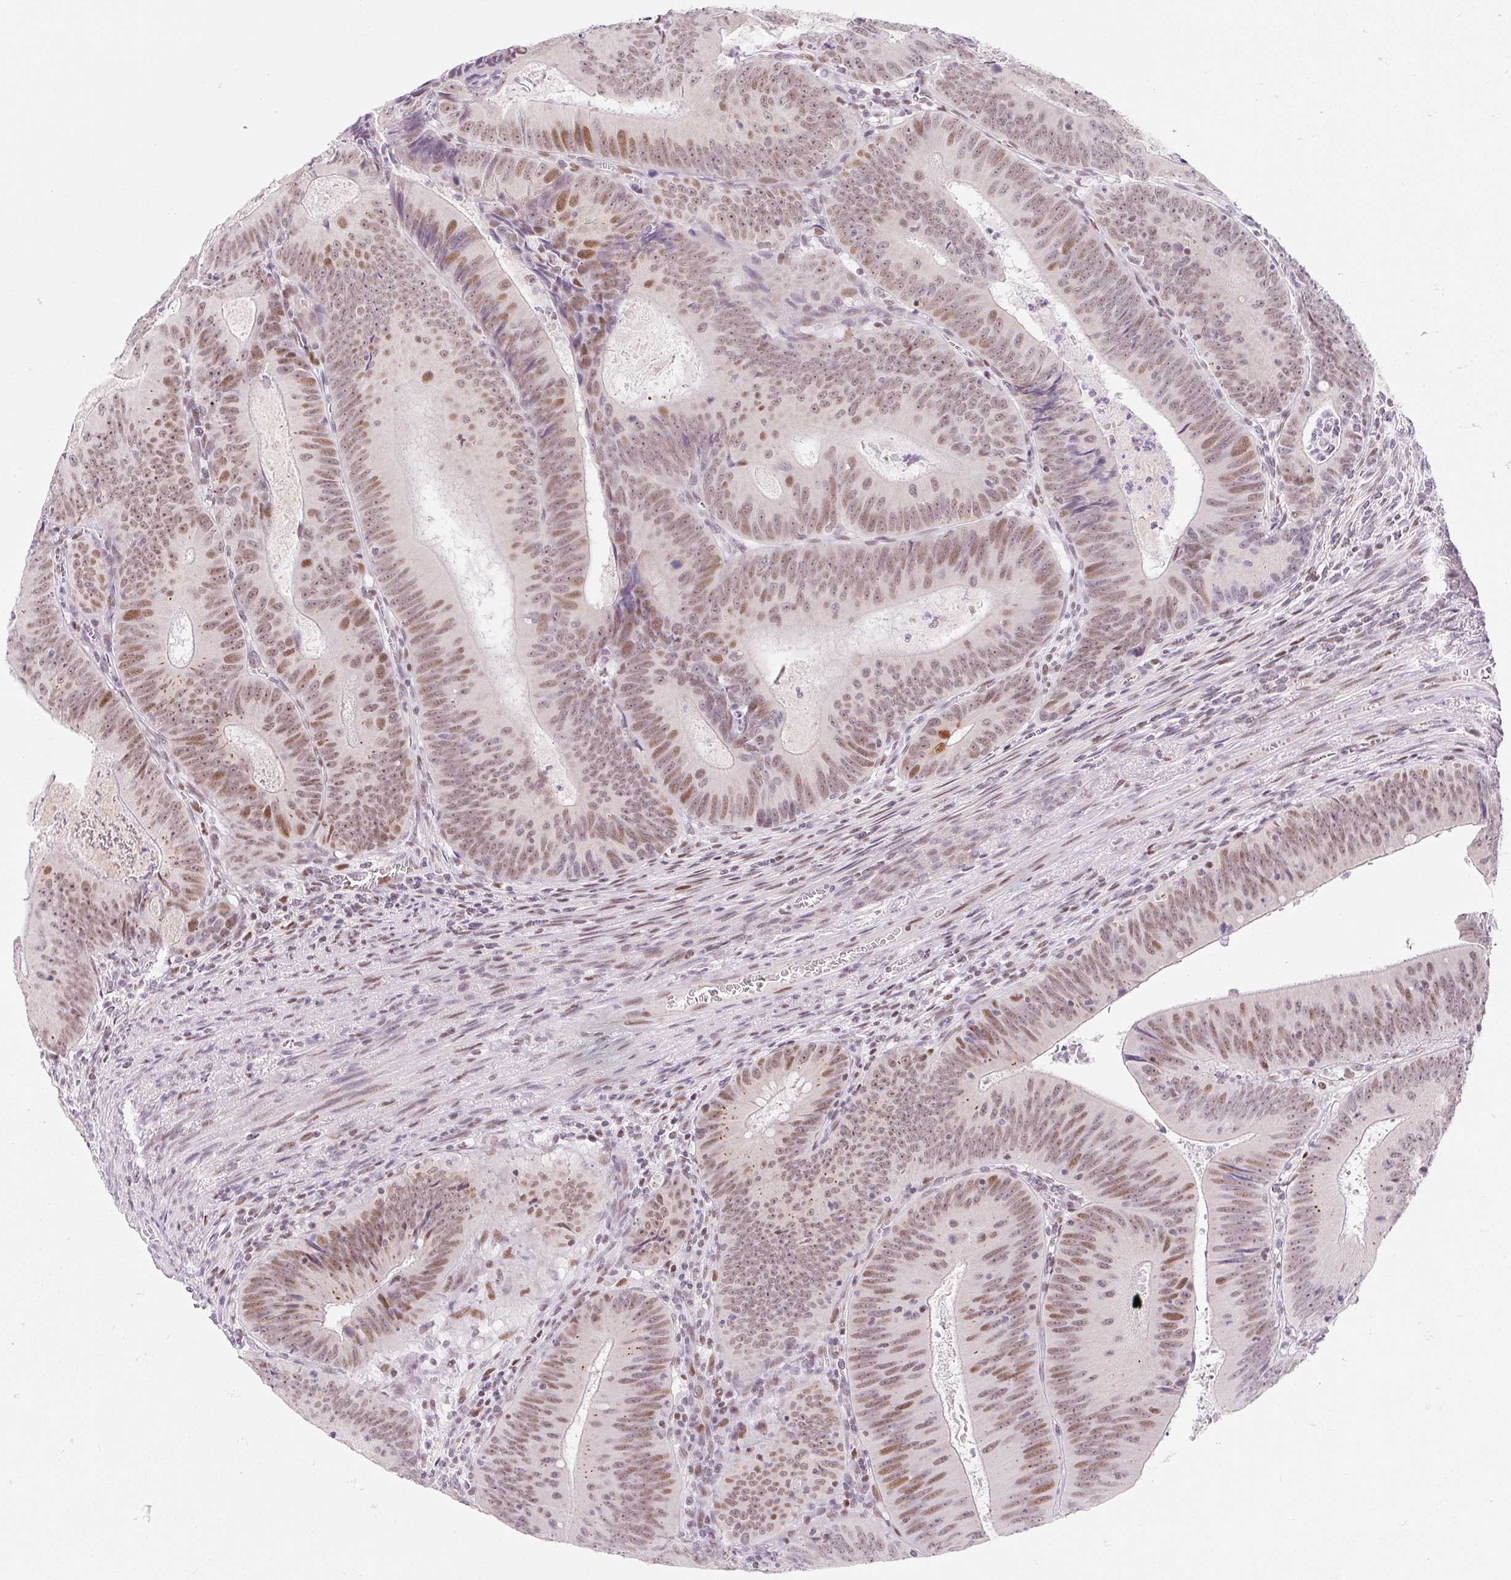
{"staining": {"intensity": "moderate", "quantity": ">75%", "location": "nuclear"}, "tissue": "colorectal cancer", "cell_type": "Tumor cells", "image_type": "cancer", "snomed": [{"axis": "morphology", "description": "Adenocarcinoma, NOS"}, {"axis": "topography", "description": "Rectum"}], "caption": "This is an image of immunohistochemistry (IHC) staining of colorectal cancer (adenocarcinoma), which shows moderate staining in the nuclear of tumor cells.", "gene": "H2BW1", "patient": {"sex": "female", "age": 72}}